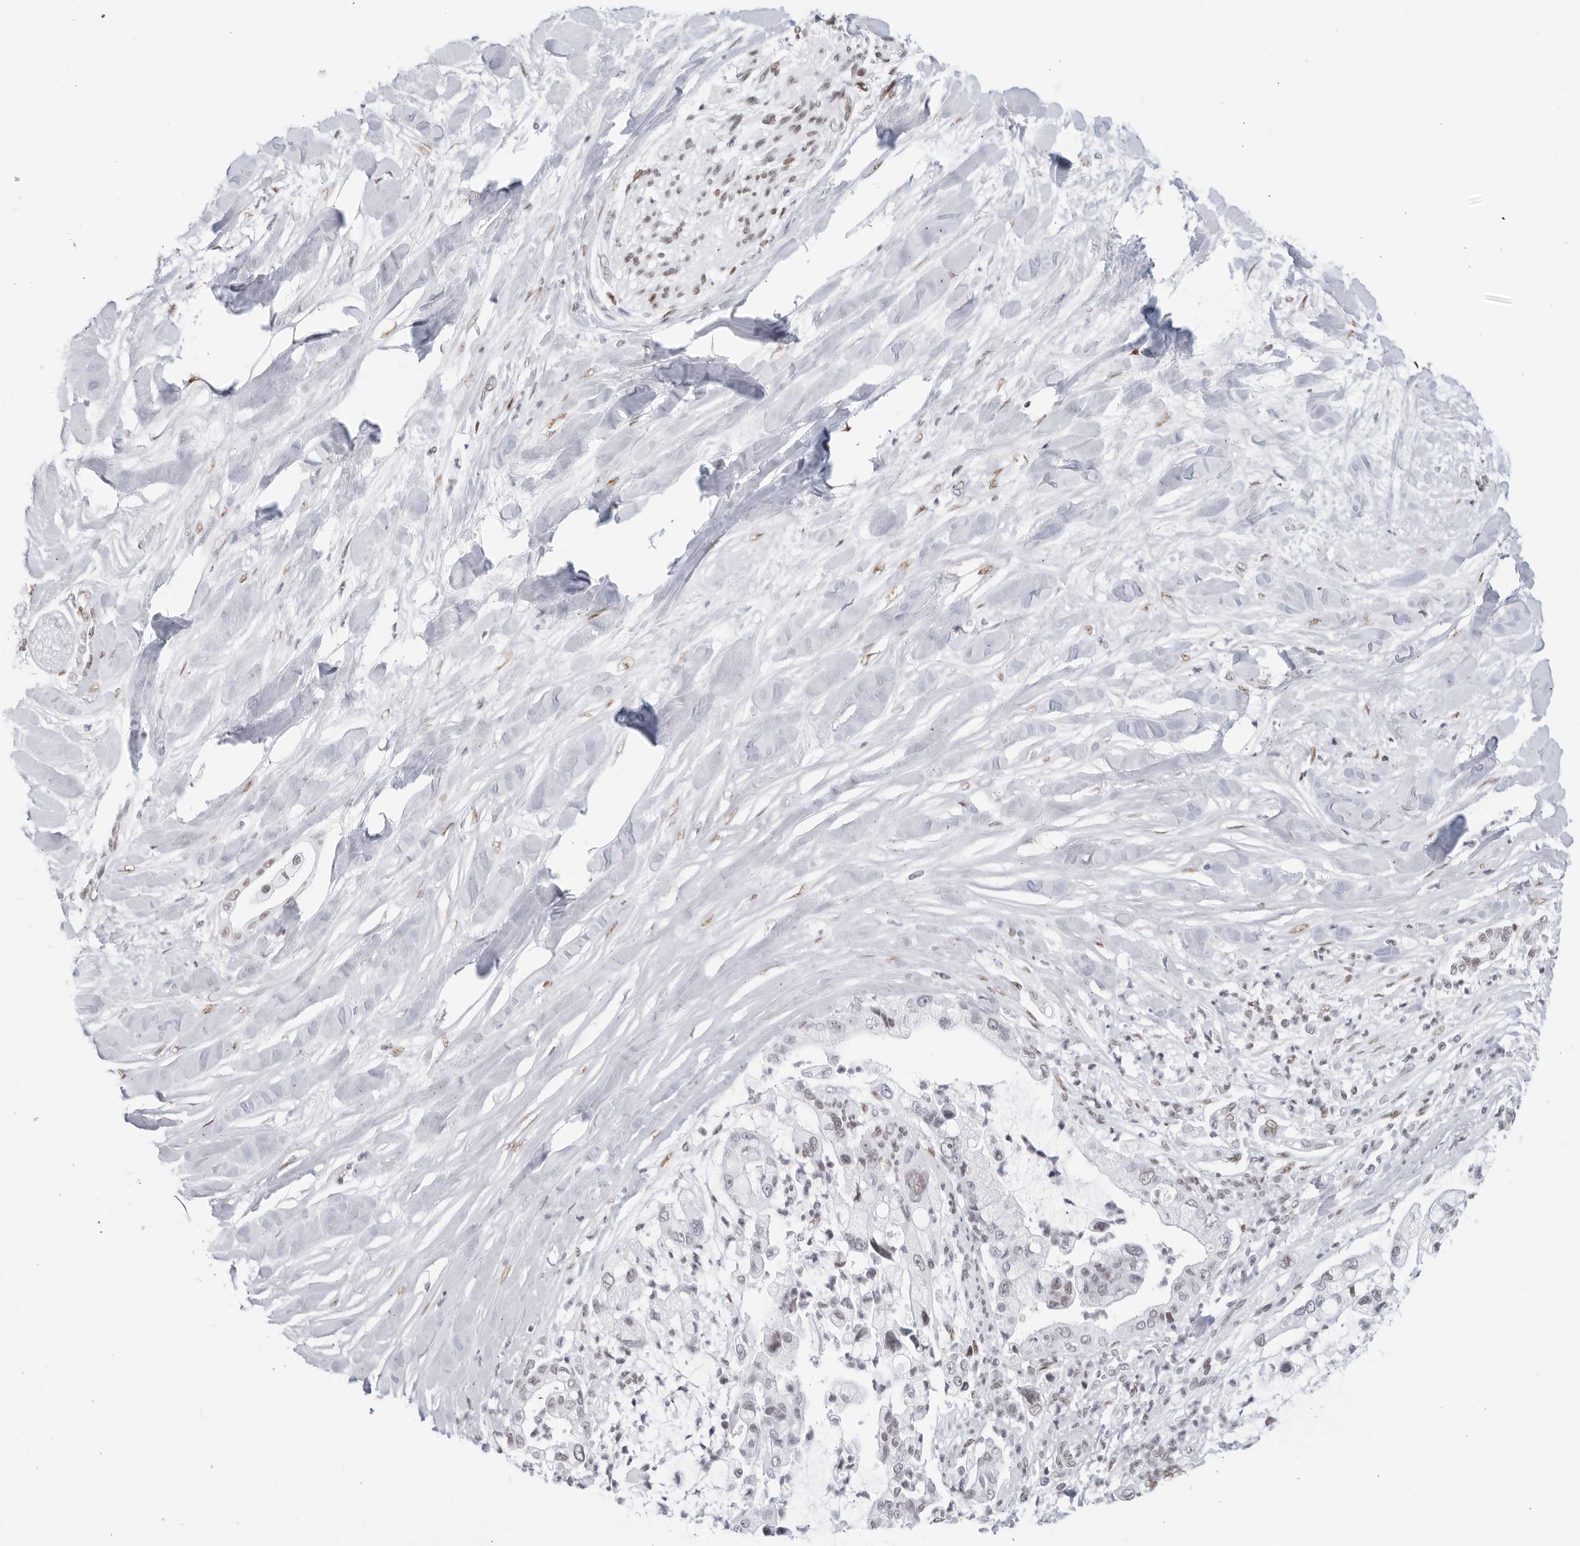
{"staining": {"intensity": "moderate", "quantity": "25%-75%", "location": "nuclear"}, "tissue": "liver cancer", "cell_type": "Tumor cells", "image_type": "cancer", "snomed": [{"axis": "morphology", "description": "Cholangiocarcinoma"}, {"axis": "topography", "description": "Liver"}], "caption": "Tumor cells display medium levels of moderate nuclear expression in approximately 25%-75% of cells in liver cancer (cholangiocarcinoma). (IHC, brightfield microscopy, high magnification).", "gene": "HP1BP3", "patient": {"sex": "female", "age": 54}}